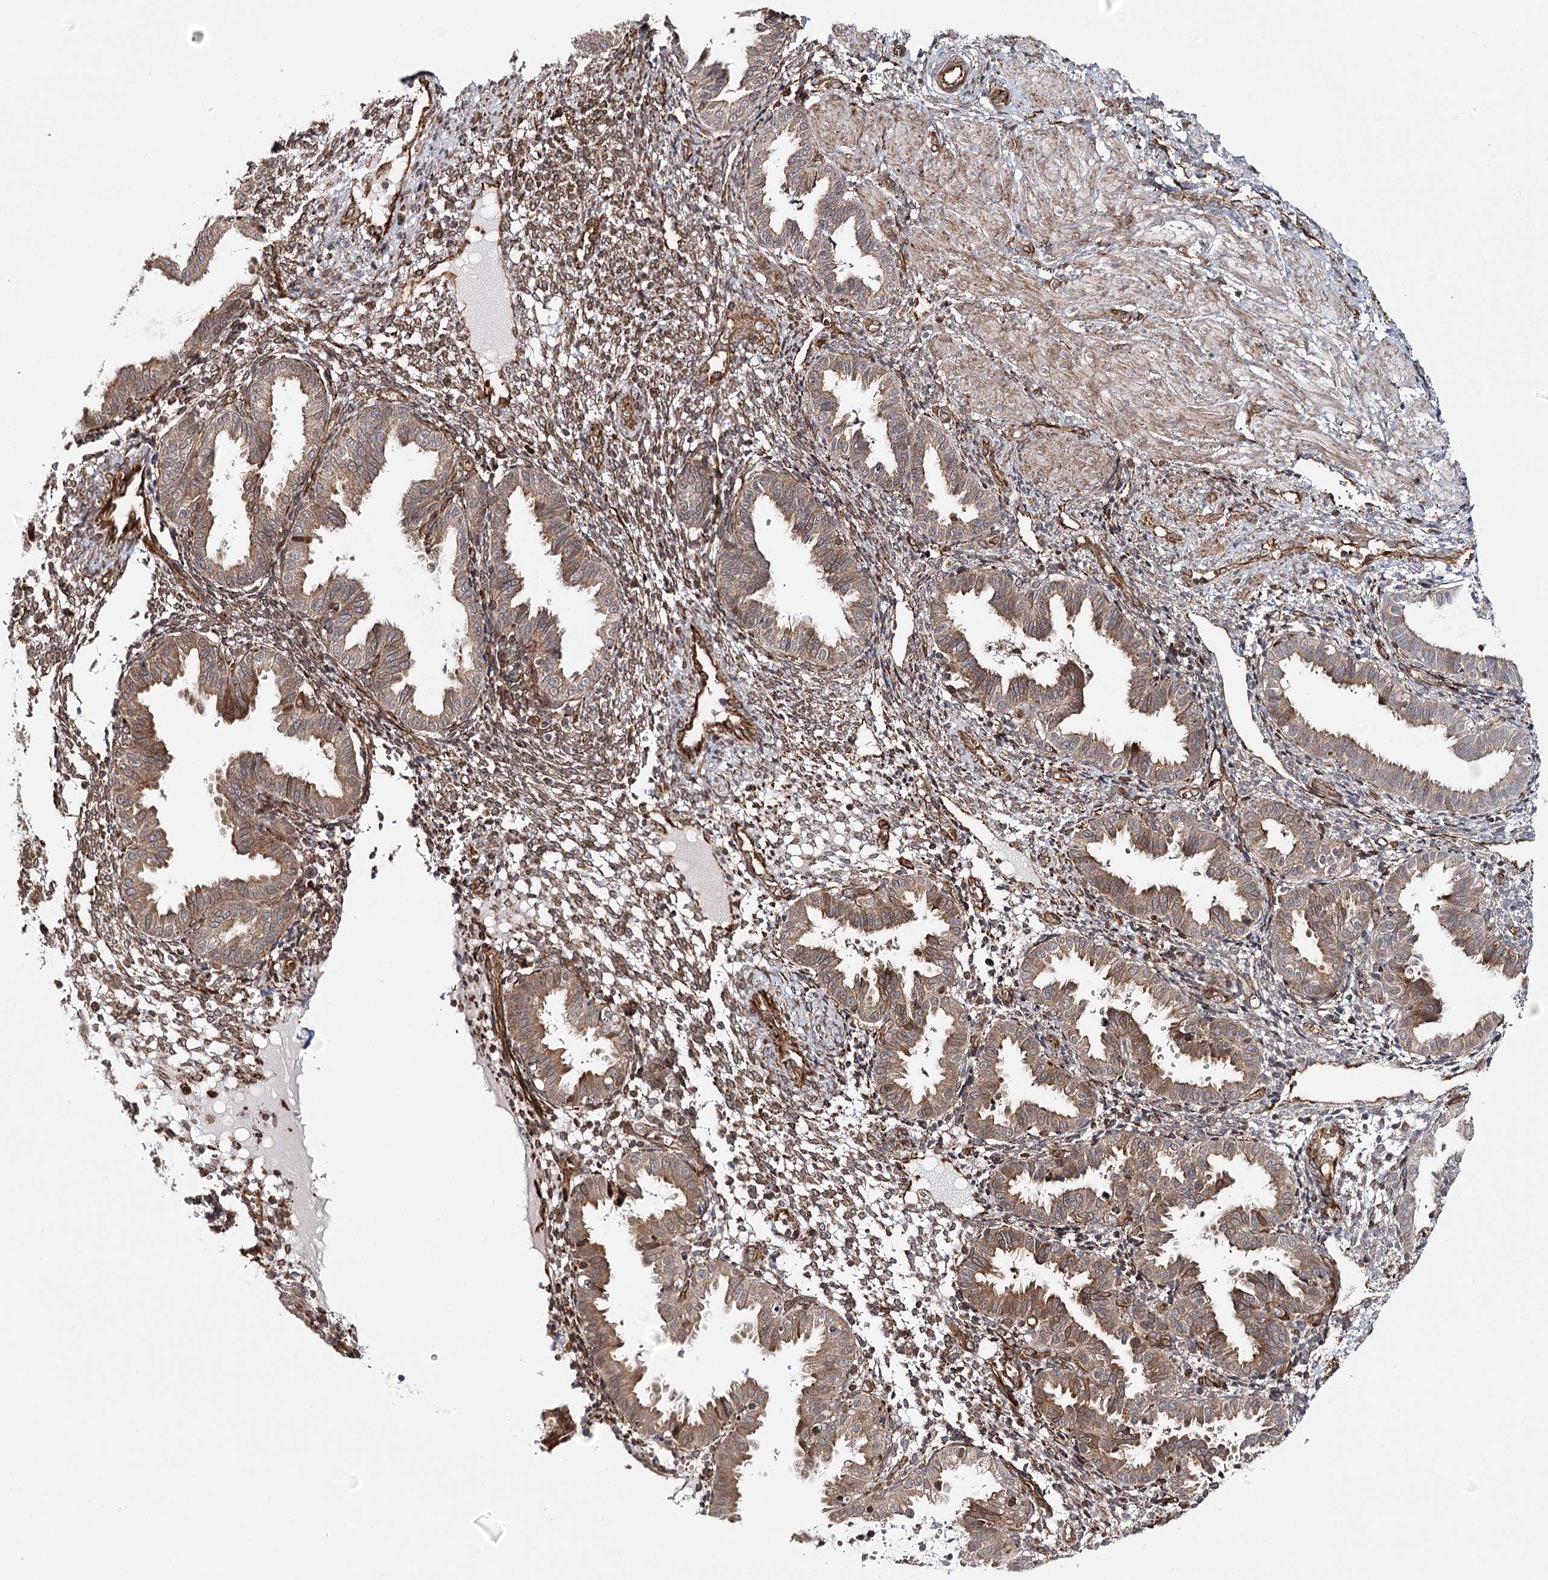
{"staining": {"intensity": "moderate", "quantity": ">75%", "location": "cytoplasmic/membranous"}, "tissue": "endometrium", "cell_type": "Cells in endometrial stroma", "image_type": "normal", "snomed": [{"axis": "morphology", "description": "Normal tissue, NOS"}, {"axis": "topography", "description": "Endometrium"}], "caption": "Moderate cytoplasmic/membranous positivity for a protein is seen in about >75% of cells in endometrial stroma of unremarkable endometrium using IHC.", "gene": "MKNK1", "patient": {"sex": "female", "age": 33}}